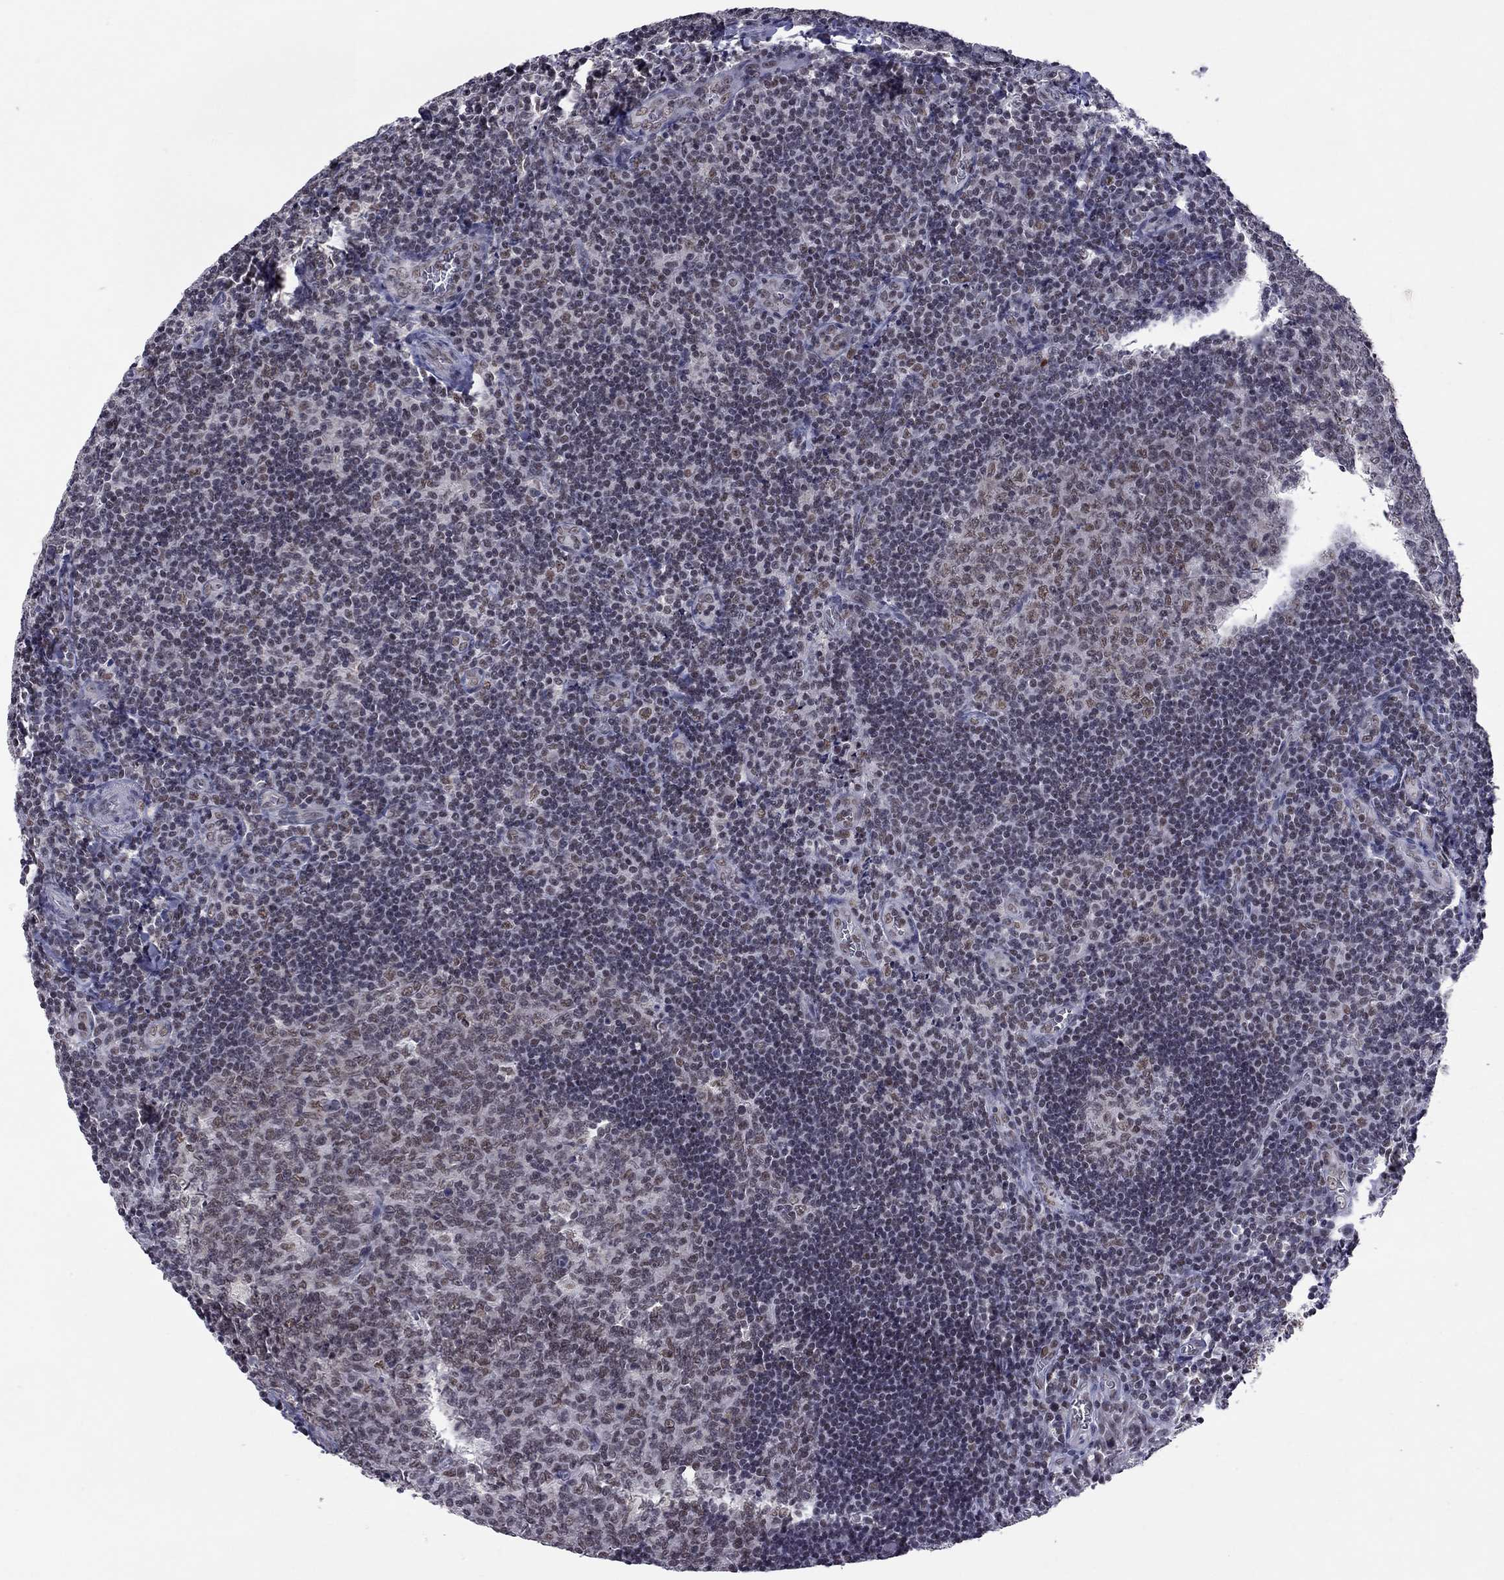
{"staining": {"intensity": "weak", "quantity": ">75%", "location": "nuclear"}, "tissue": "tonsil", "cell_type": "Germinal center cells", "image_type": "normal", "snomed": [{"axis": "morphology", "description": "Normal tissue, NOS"}, {"axis": "morphology", "description": "Inflammation, NOS"}, {"axis": "topography", "description": "Tonsil"}], "caption": "Weak nuclear expression is present in about >75% of germinal center cells in unremarkable tonsil.", "gene": "TAF9", "patient": {"sex": "female", "age": 31}}